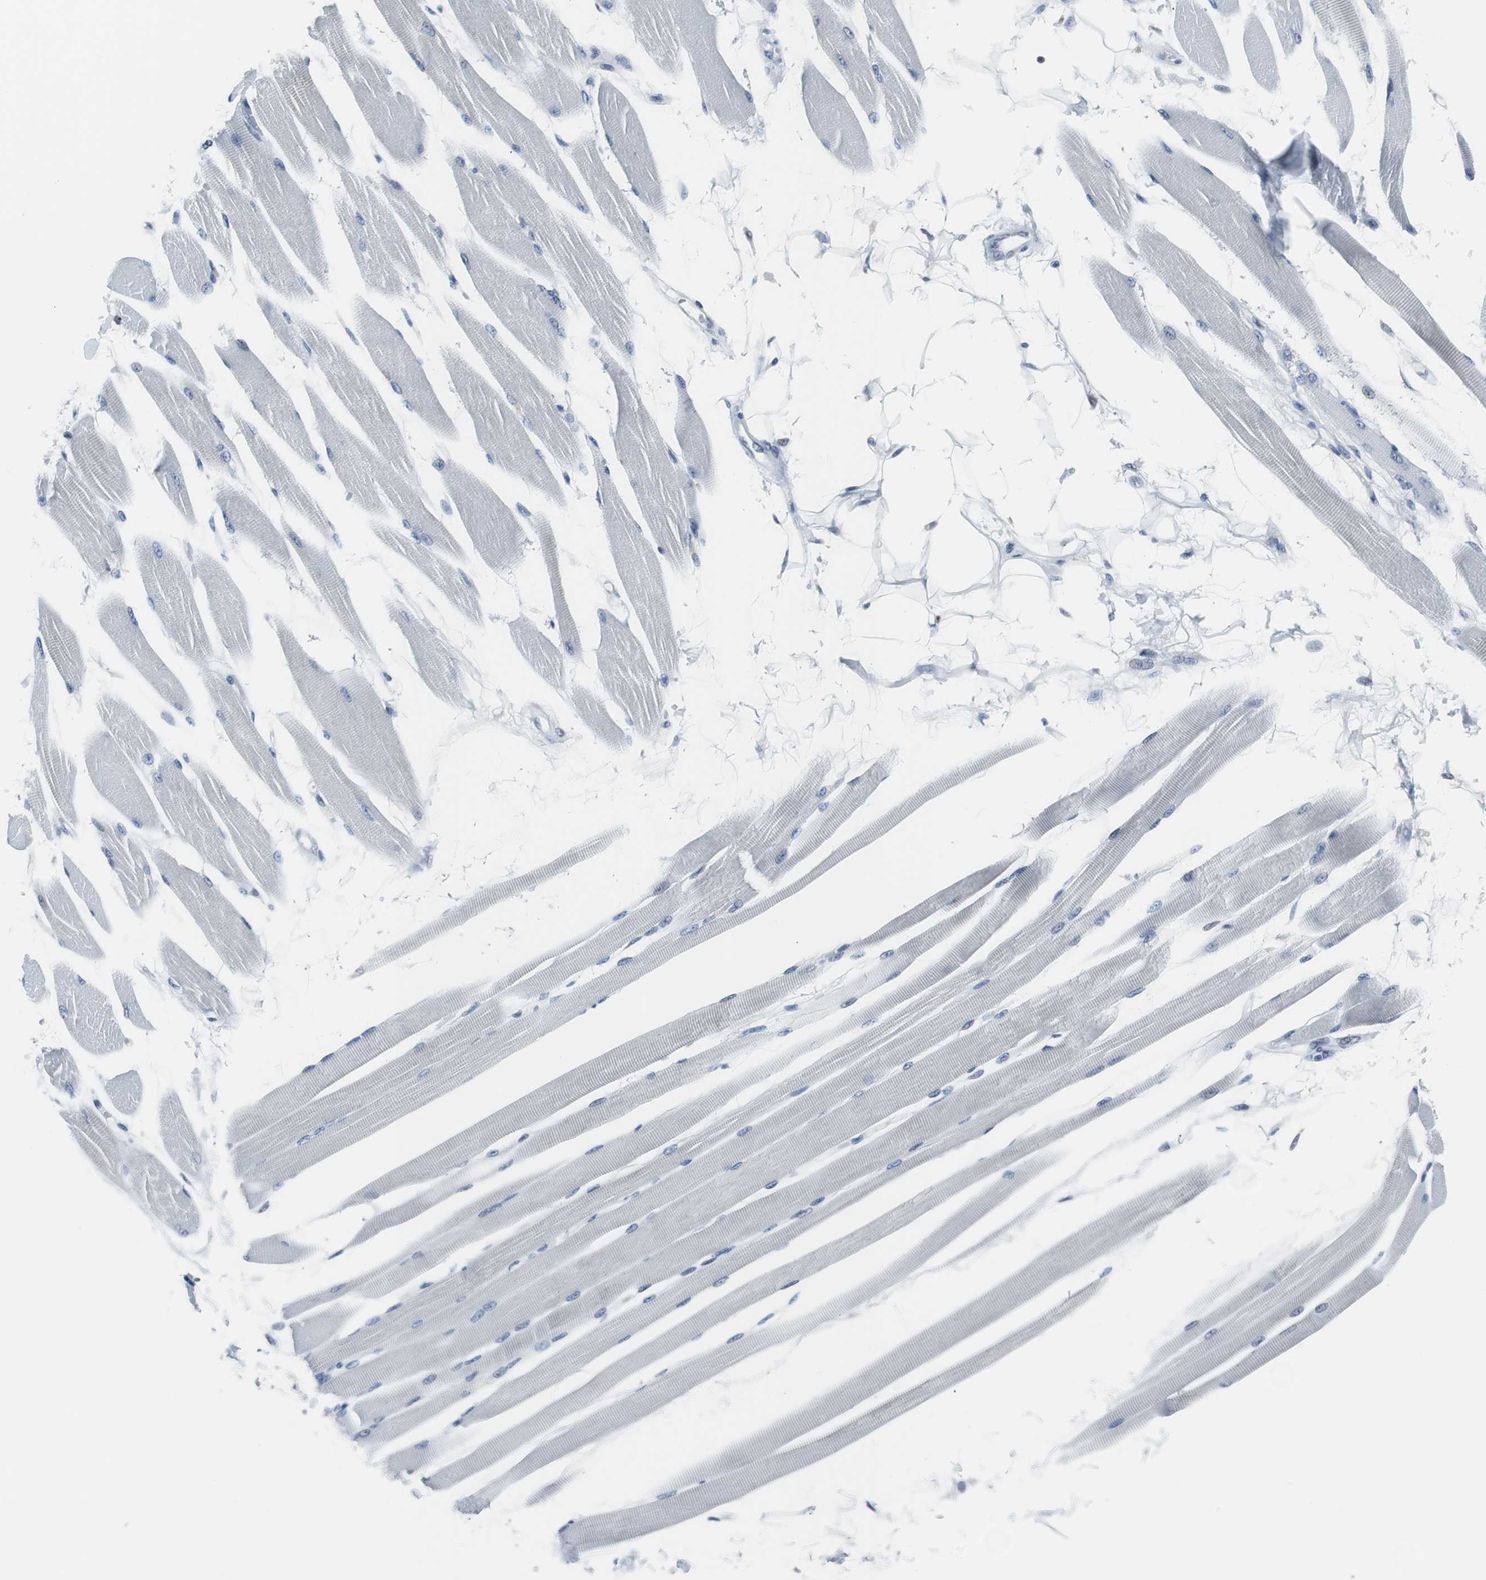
{"staining": {"intensity": "moderate", "quantity": "<25%", "location": "nuclear"}, "tissue": "skeletal muscle", "cell_type": "Myocytes", "image_type": "normal", "snomed": [{"axis": "morphology", "description": "Normal tissue, NOS"}, {"axis": "topography", "description": "Skeletal muscle"}, {"axis": "topography", "description": "Peripheral nerve tissue"}], "caption": "Skeletal muscle stained with IHC shows moderate nuclear expression in about <25% of myocytes. Using DAB (3,3'-diaminobenzidine) (brown) and hematoxylin (blue) stains, captured at high magnification using brightfield microscopy.", "gene": "DOK1", "patient": {"sex": "female", "age": 84}}